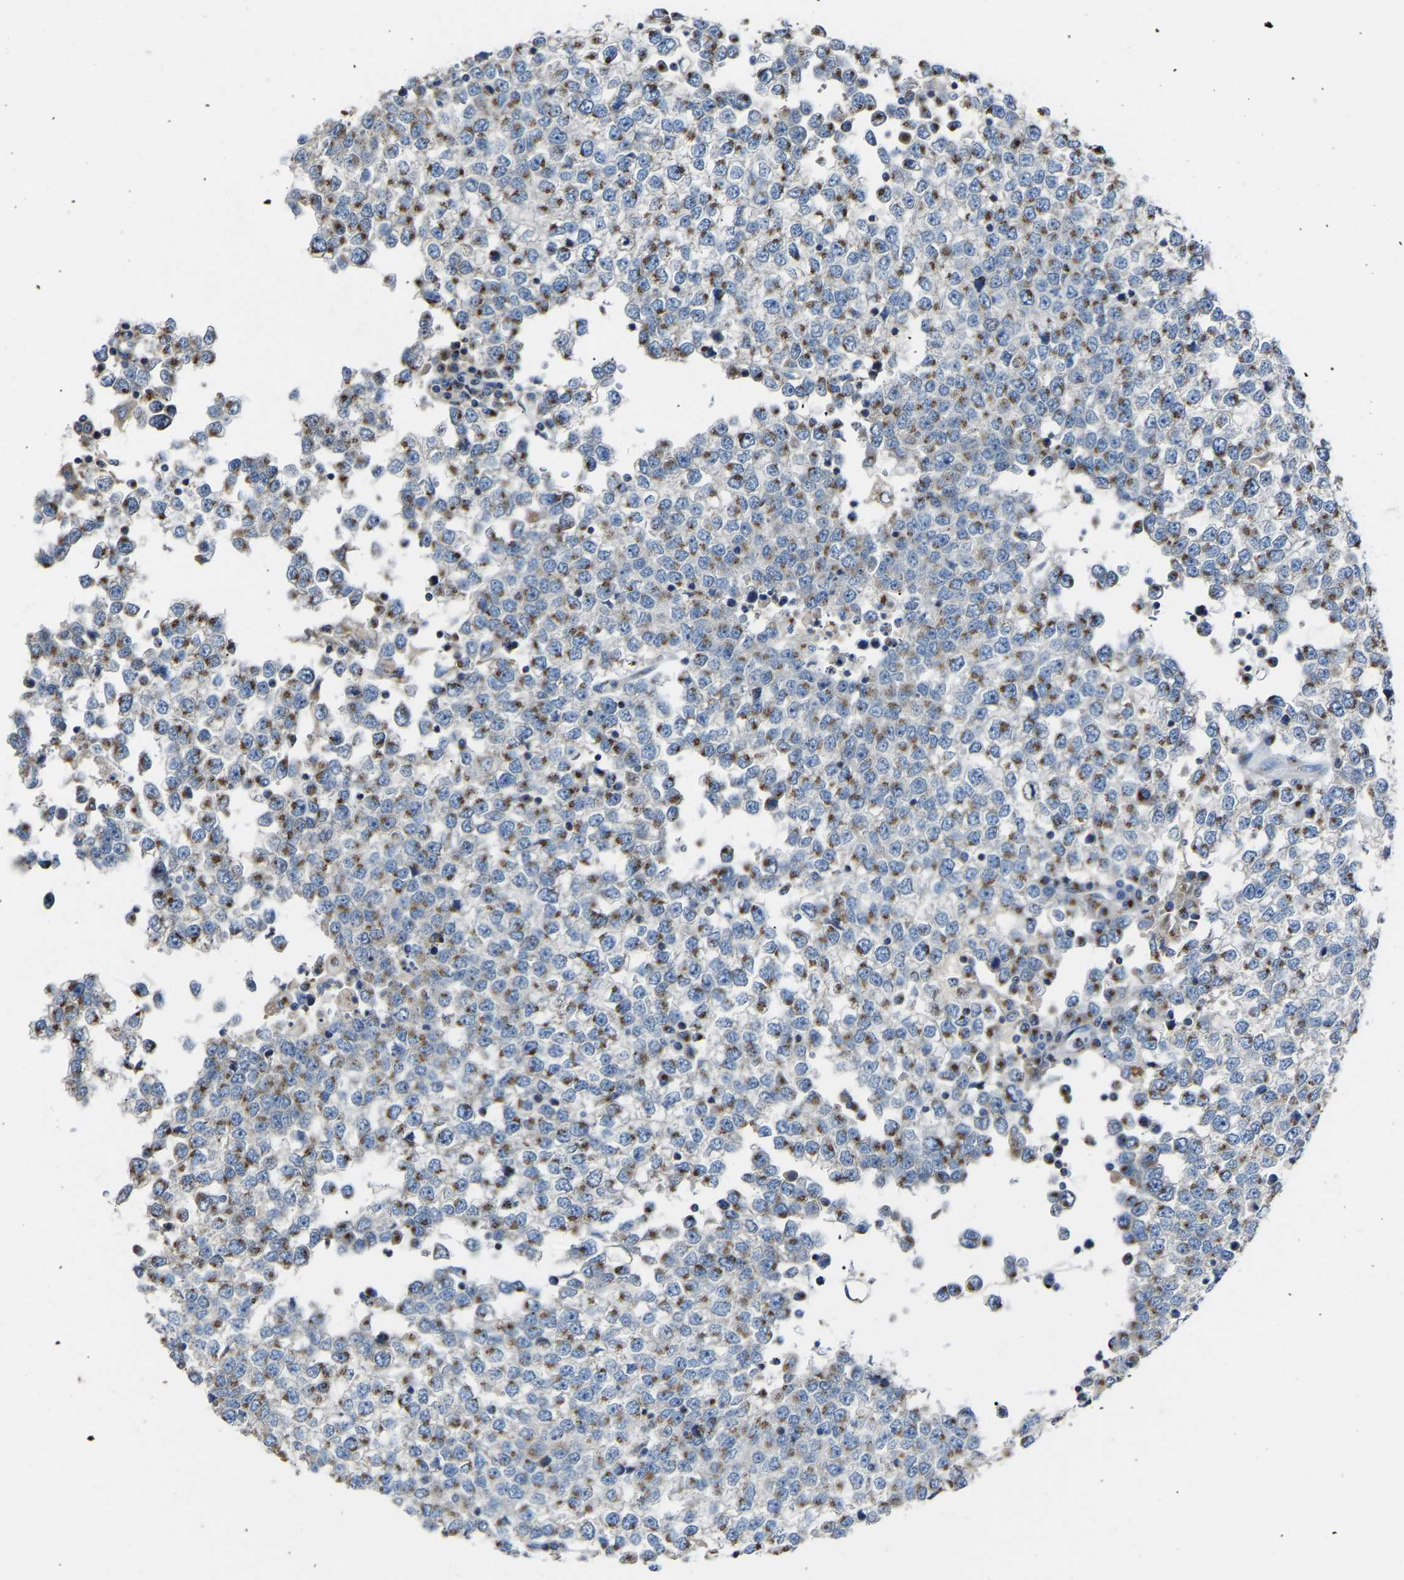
{"staining": {"intensity": "moderate", "quantity": ">75%", "location": "cytoplasmic/membranous"}, "tissue": "testis cancer", "cell_type": "Tumor cells", "image_type": "cancer", "snomed": [{"axis": "morphology", "description": "Seminoma, NOS"}, {"axis": "topography", "description": "Testis"}], "caption": "Tumor cells exhibit medium levels of moderate cytoplasmic/membranous staining in about >75% of cells in human testis cancer. The staining was performed using DAB to visualize the protein expression in brown, while the nuclei were stained in blue with hematoxylin (Magnification: 20x).", "gene": "CANT1", "patient": {"sex": "male", "age": 65}}